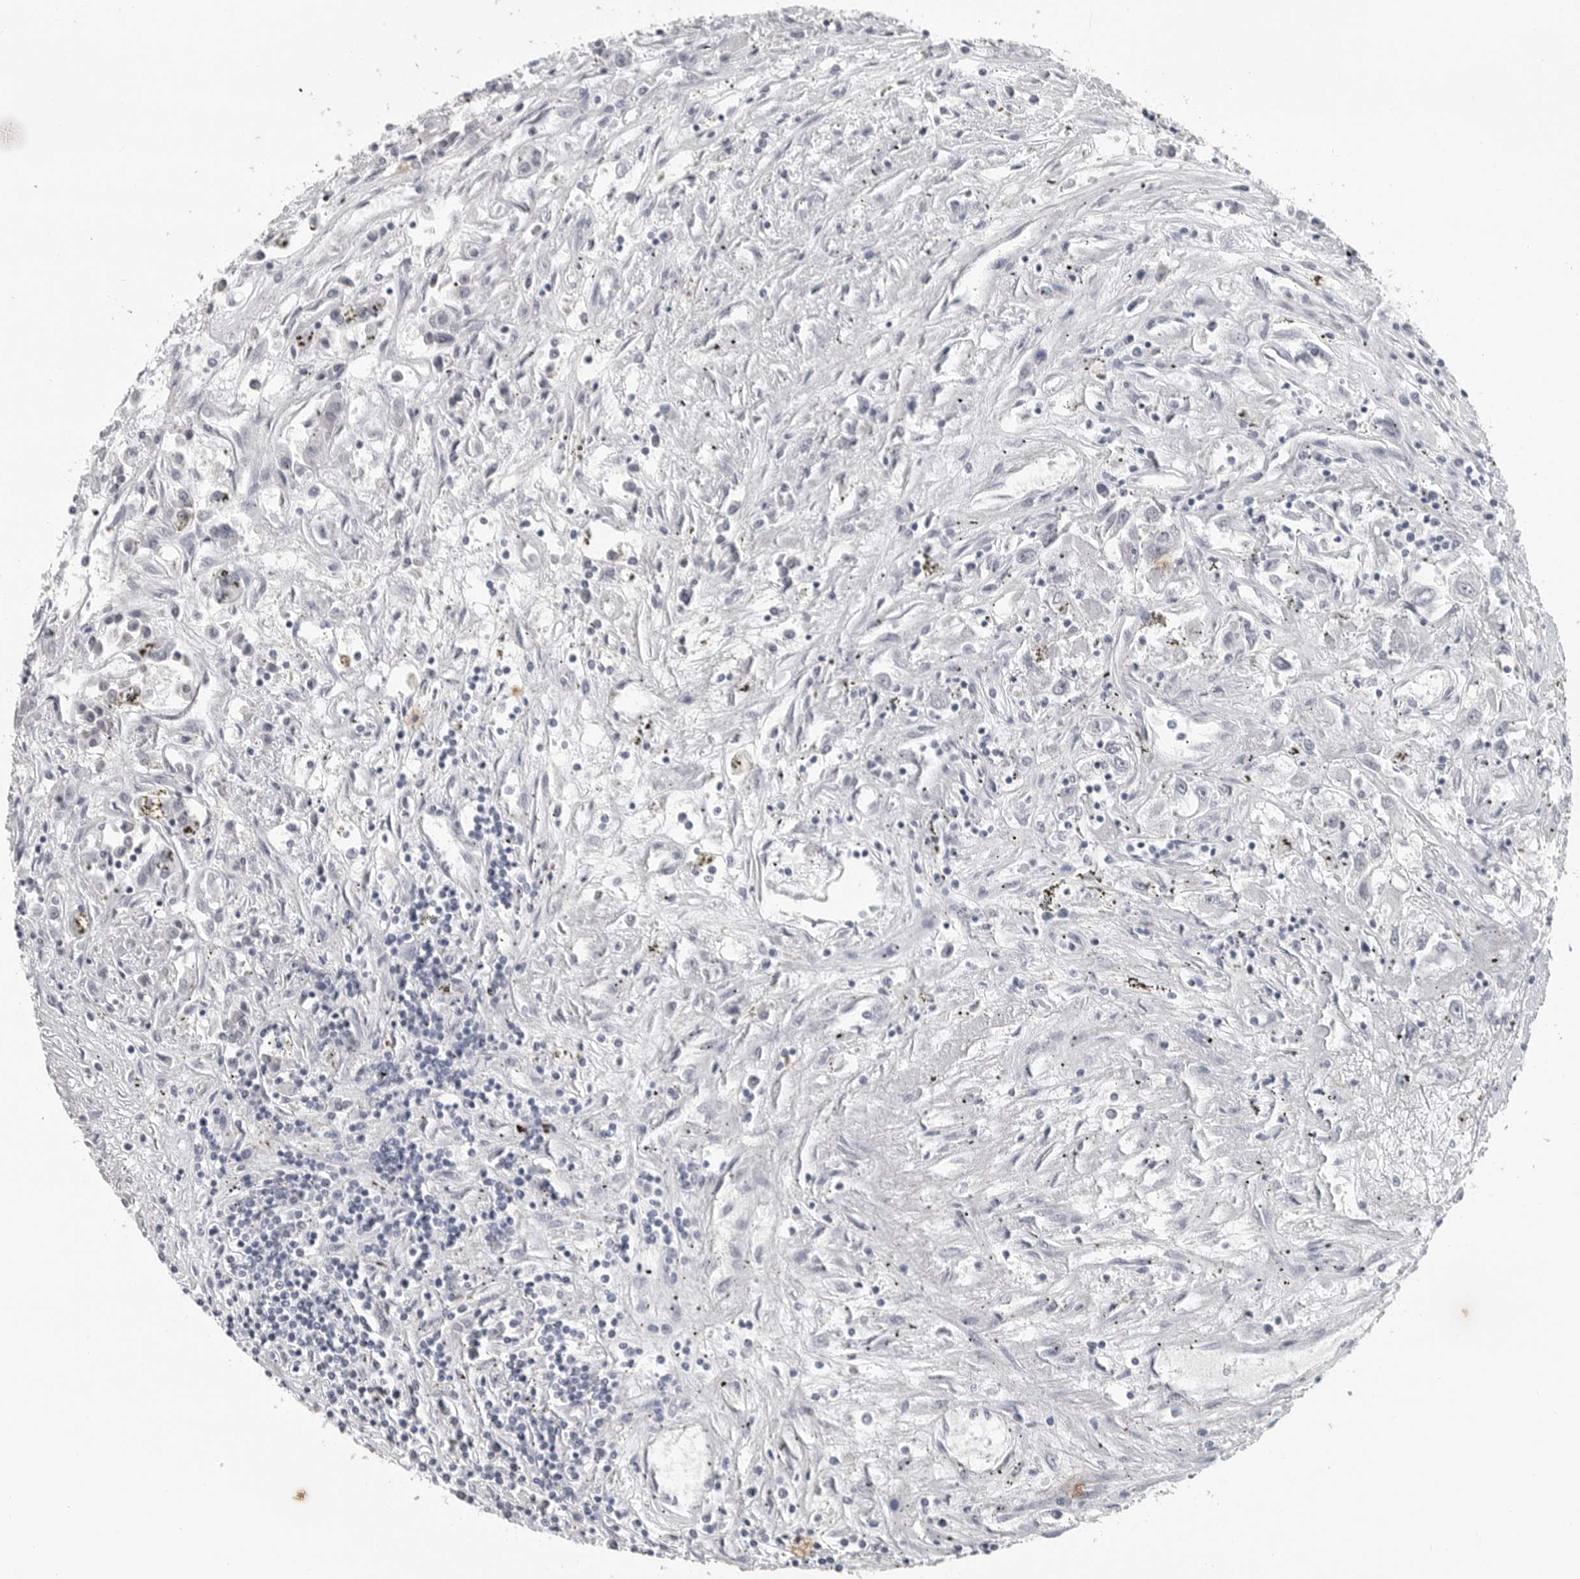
{"staining": {"intensity": "negative", "quantity": "none", "location": "none"}, "tissue": "renal cancer", "cell_type": "Tumor cells", "image_type": "cancer", "snomed": [{"axis": "morphology", "description": "Adenocarcinoma, NOS"}, {"axis": "topography", "description": "Kidney"}], "caption": "High magnification brightfield microscopy of adenocarcinoma (renal) stained with DAB (brown) and counterstained with hematoxylin (blue): tumor cells show no significant positivity.", "gene": "AMPD1", "patient": {"sex": "female", "age": 52}}